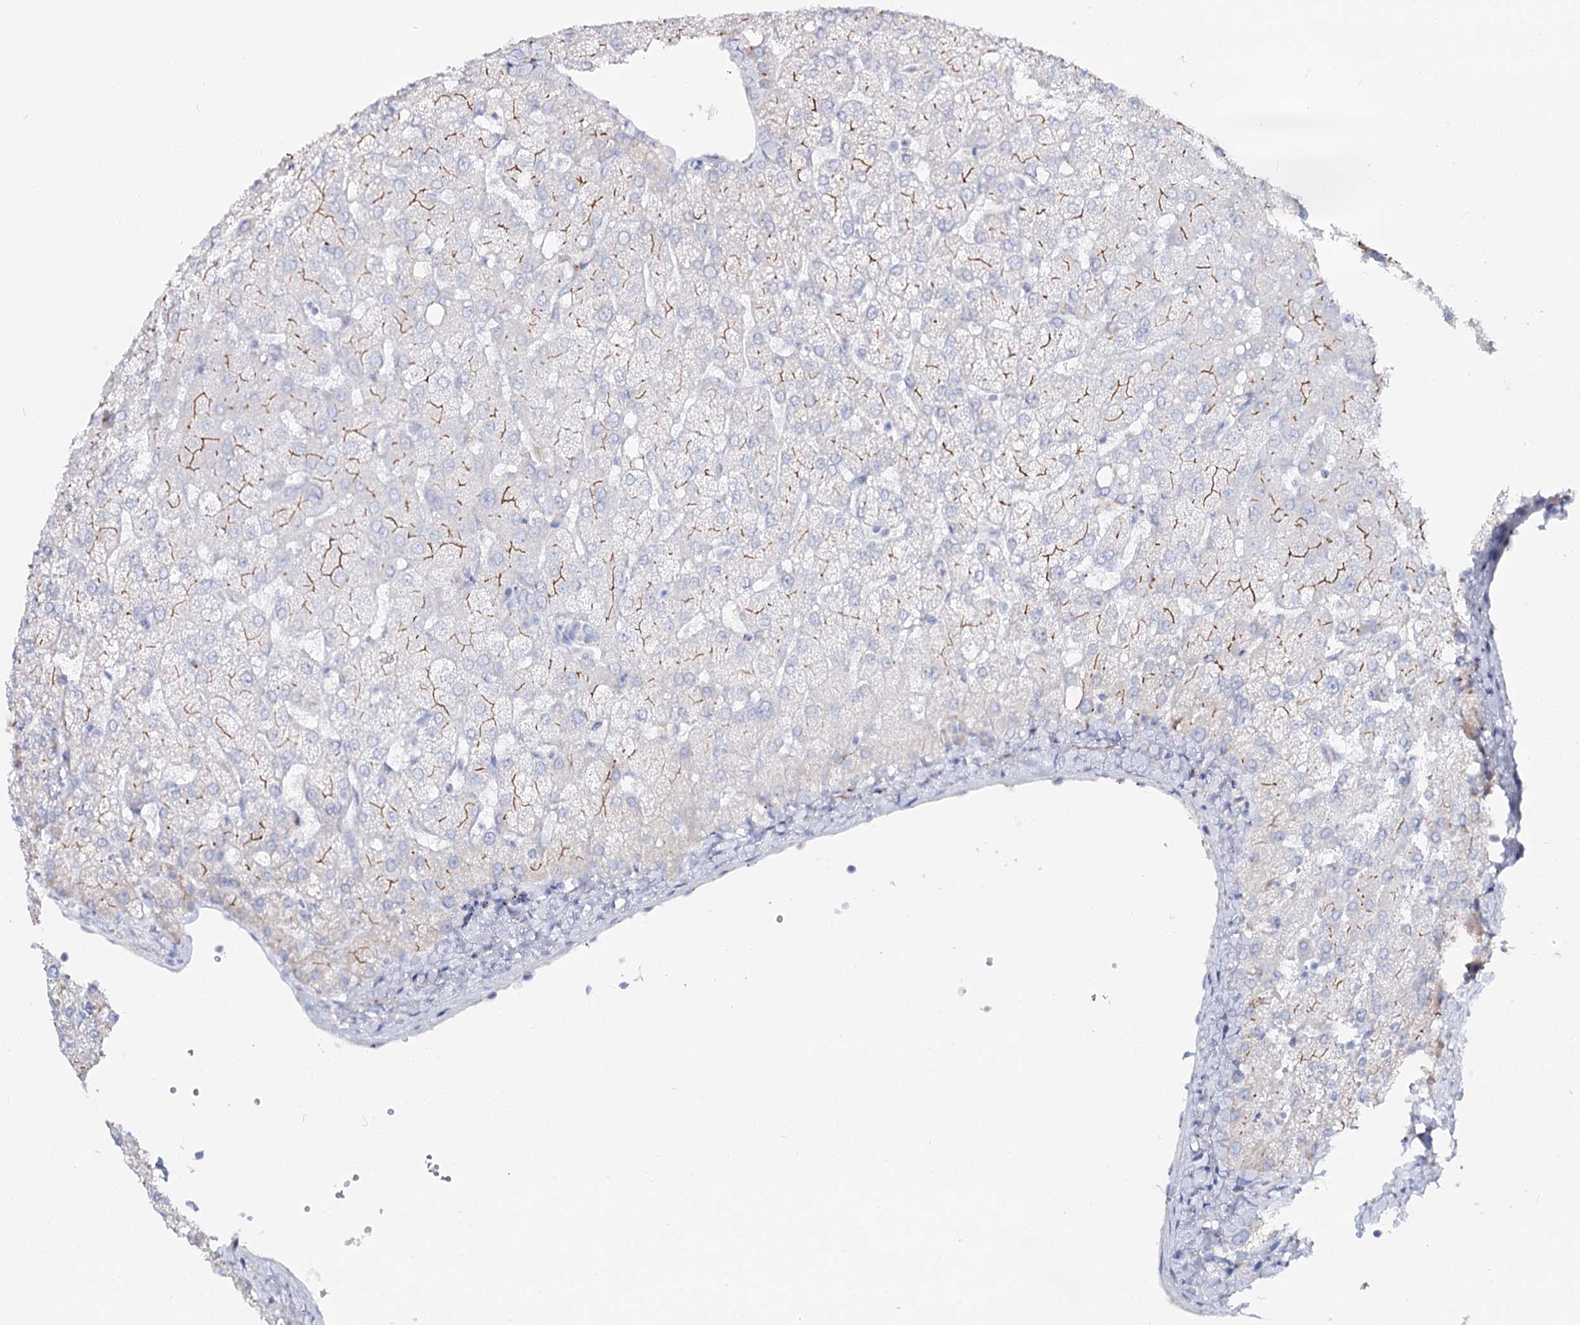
{"staining": {"intensity": "negative", "quantity": "none", "location": "none"}, "tissue": "liver", "cell_type": "Cholangiocytes", "image_type": "normal", "snomed": [{"axis": "morphology", "description": "Normal tissue, NOS"}, {"axis": "topography", "description": "Liver"}], "caption": "IHC histopathology image of unremarkable human liver stained for a protein (brown), which displays no expression in cholangiocytes.", "gene": "SLC3A1", "patient": {"sex": "female", "age": 54}}